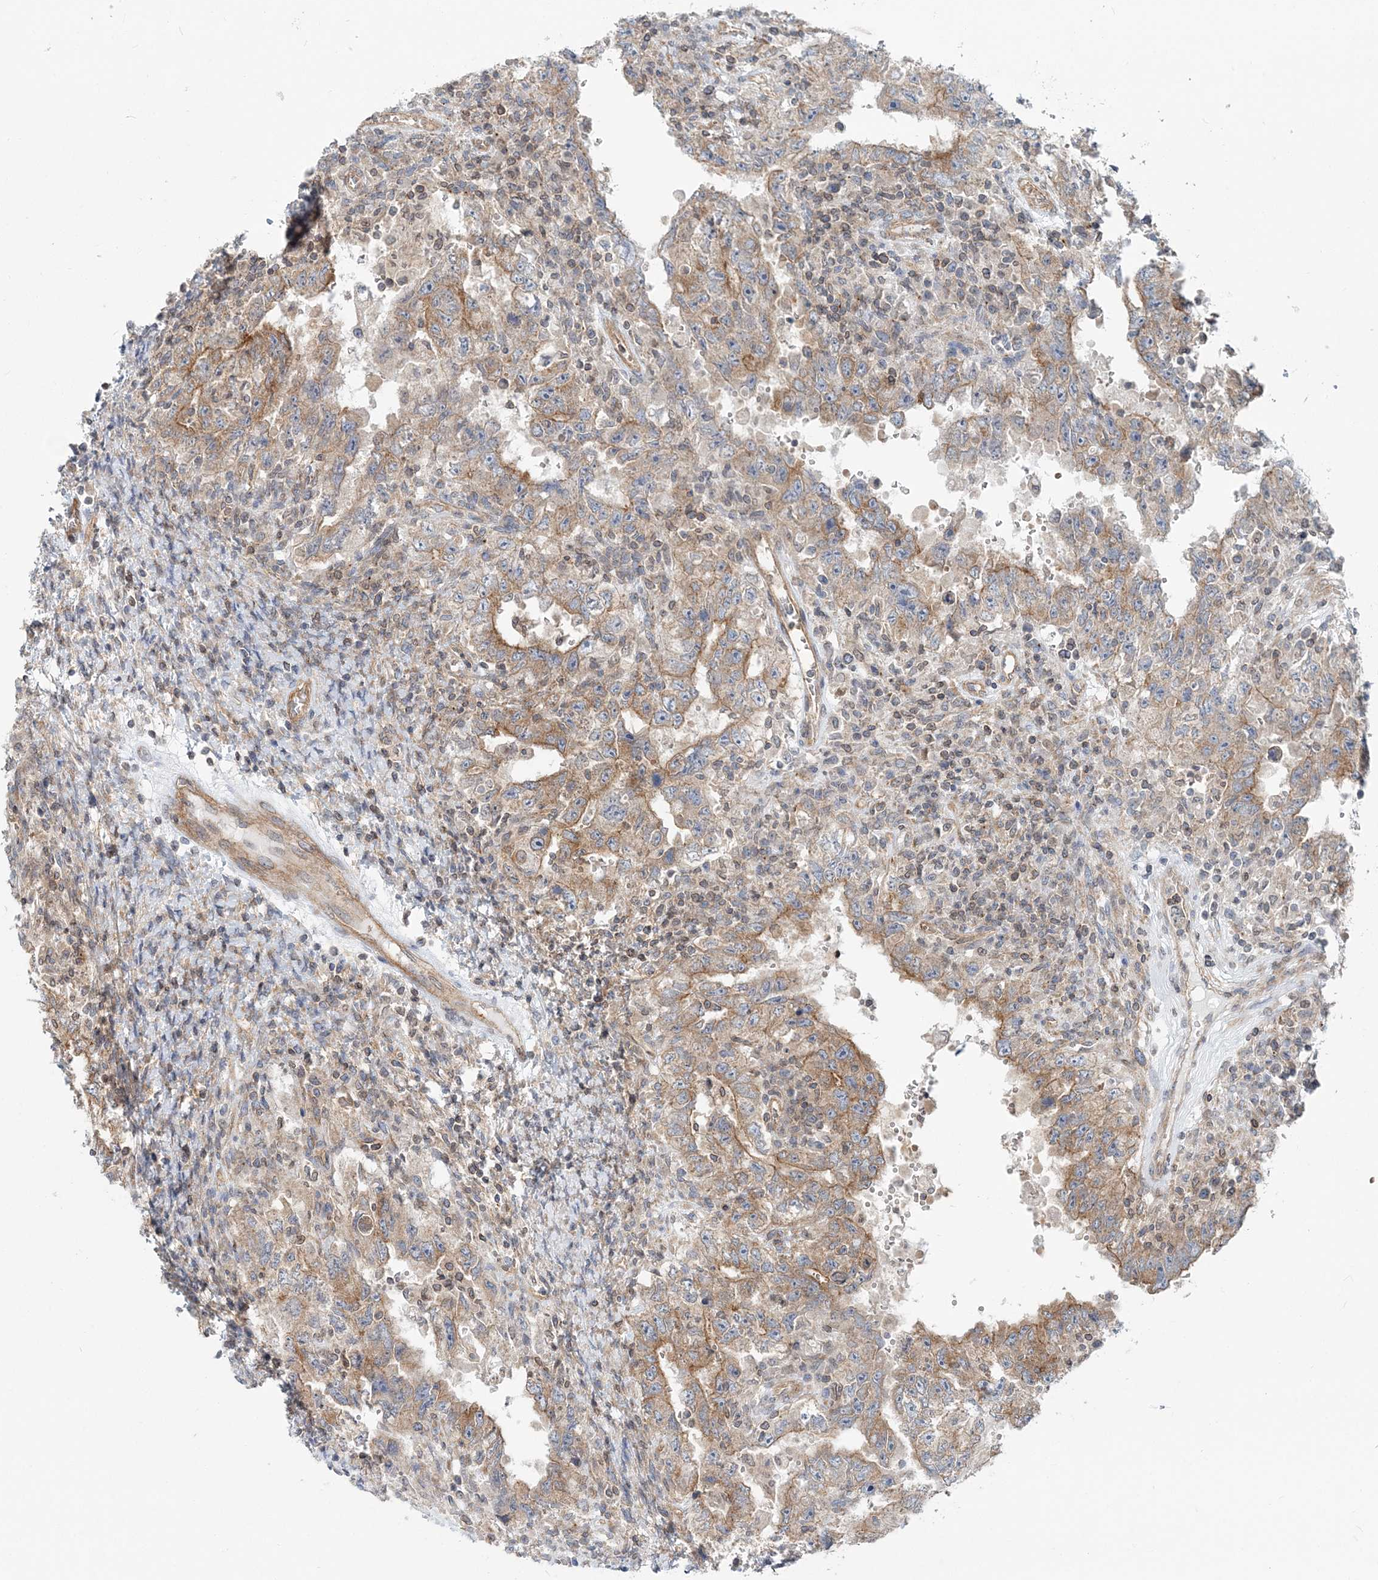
{"staining": {"intensity": "moderate", "quantity": ">75%", "location": "cytoplasmic/membranous"}, "tissue": "testis cancer", "cell_type": "Tumor cells", "image_type": "cancer", "snomed": [{"axis": "morphology", "description": "Carcinoma, Embryonal, NOS"}, {"axis": "topography", "description": "Testis"}], "caption": "A brown stain labels moderate cytoplasmic/membranous expression of a protein in testis cancer (embryonal carcinoma) tumor cells.", "gene": "MOB4", "patient": {"sex": "male", "age": 26}}